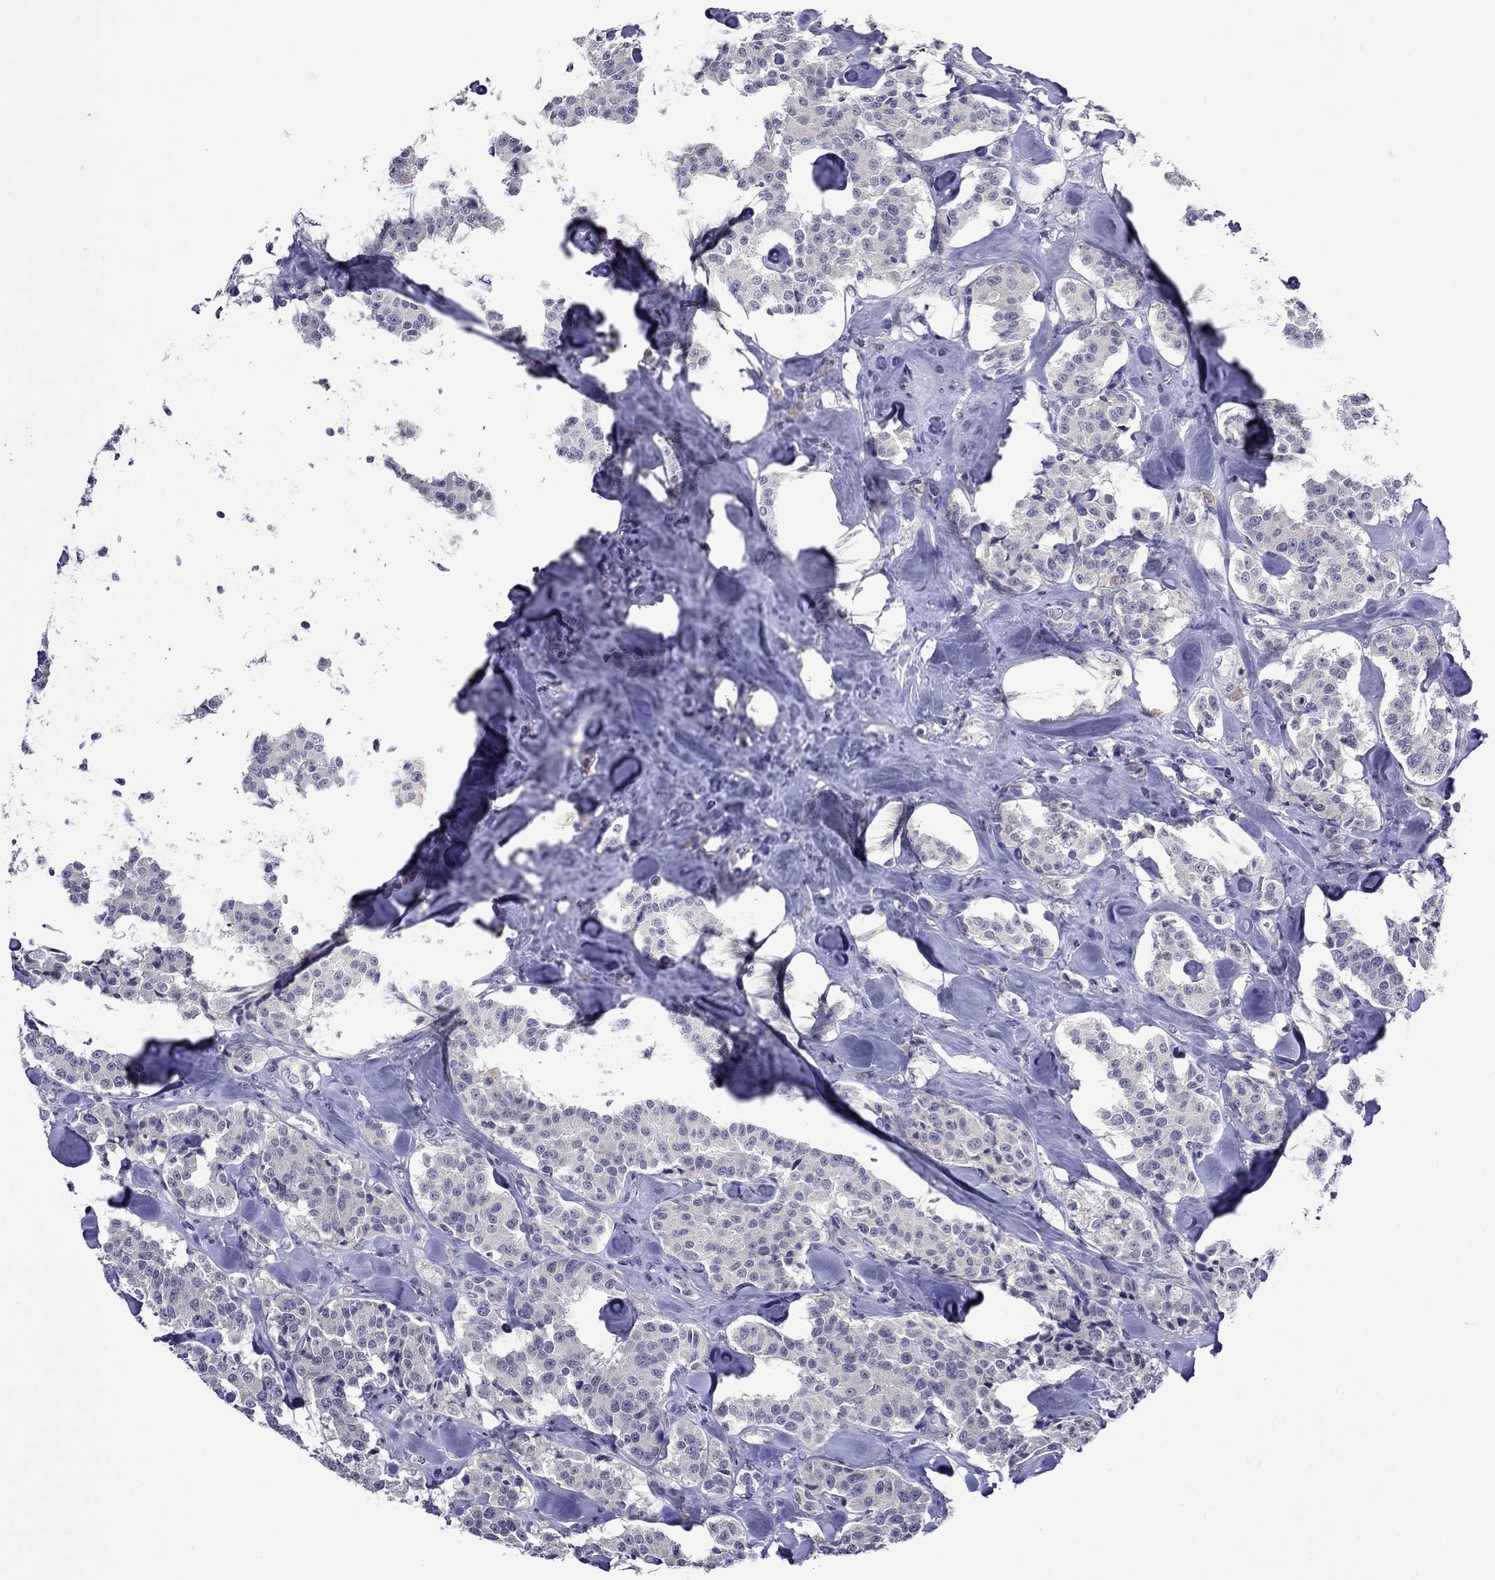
{"staining": {"intensity": "negative", "quantity": "none", "location": "none"}, "tissue": "carcinoid", "cell_type": "Tumor cells", "image_type": "cancer", "snomed": [{"axis": "morphology", "description": "Carcinoid, malignant, NOS"}, {"axis": "topography", "description": "Pancreas"}], "caption": "Tumor cells show no significant protein expression in malignant carcinoid. (DAB (3,3'-diaminobenzidine) immunohistochemistry (IHC), high magnification).", "gene": "STAR", "patient": {"sex": "male", "age": 41}}